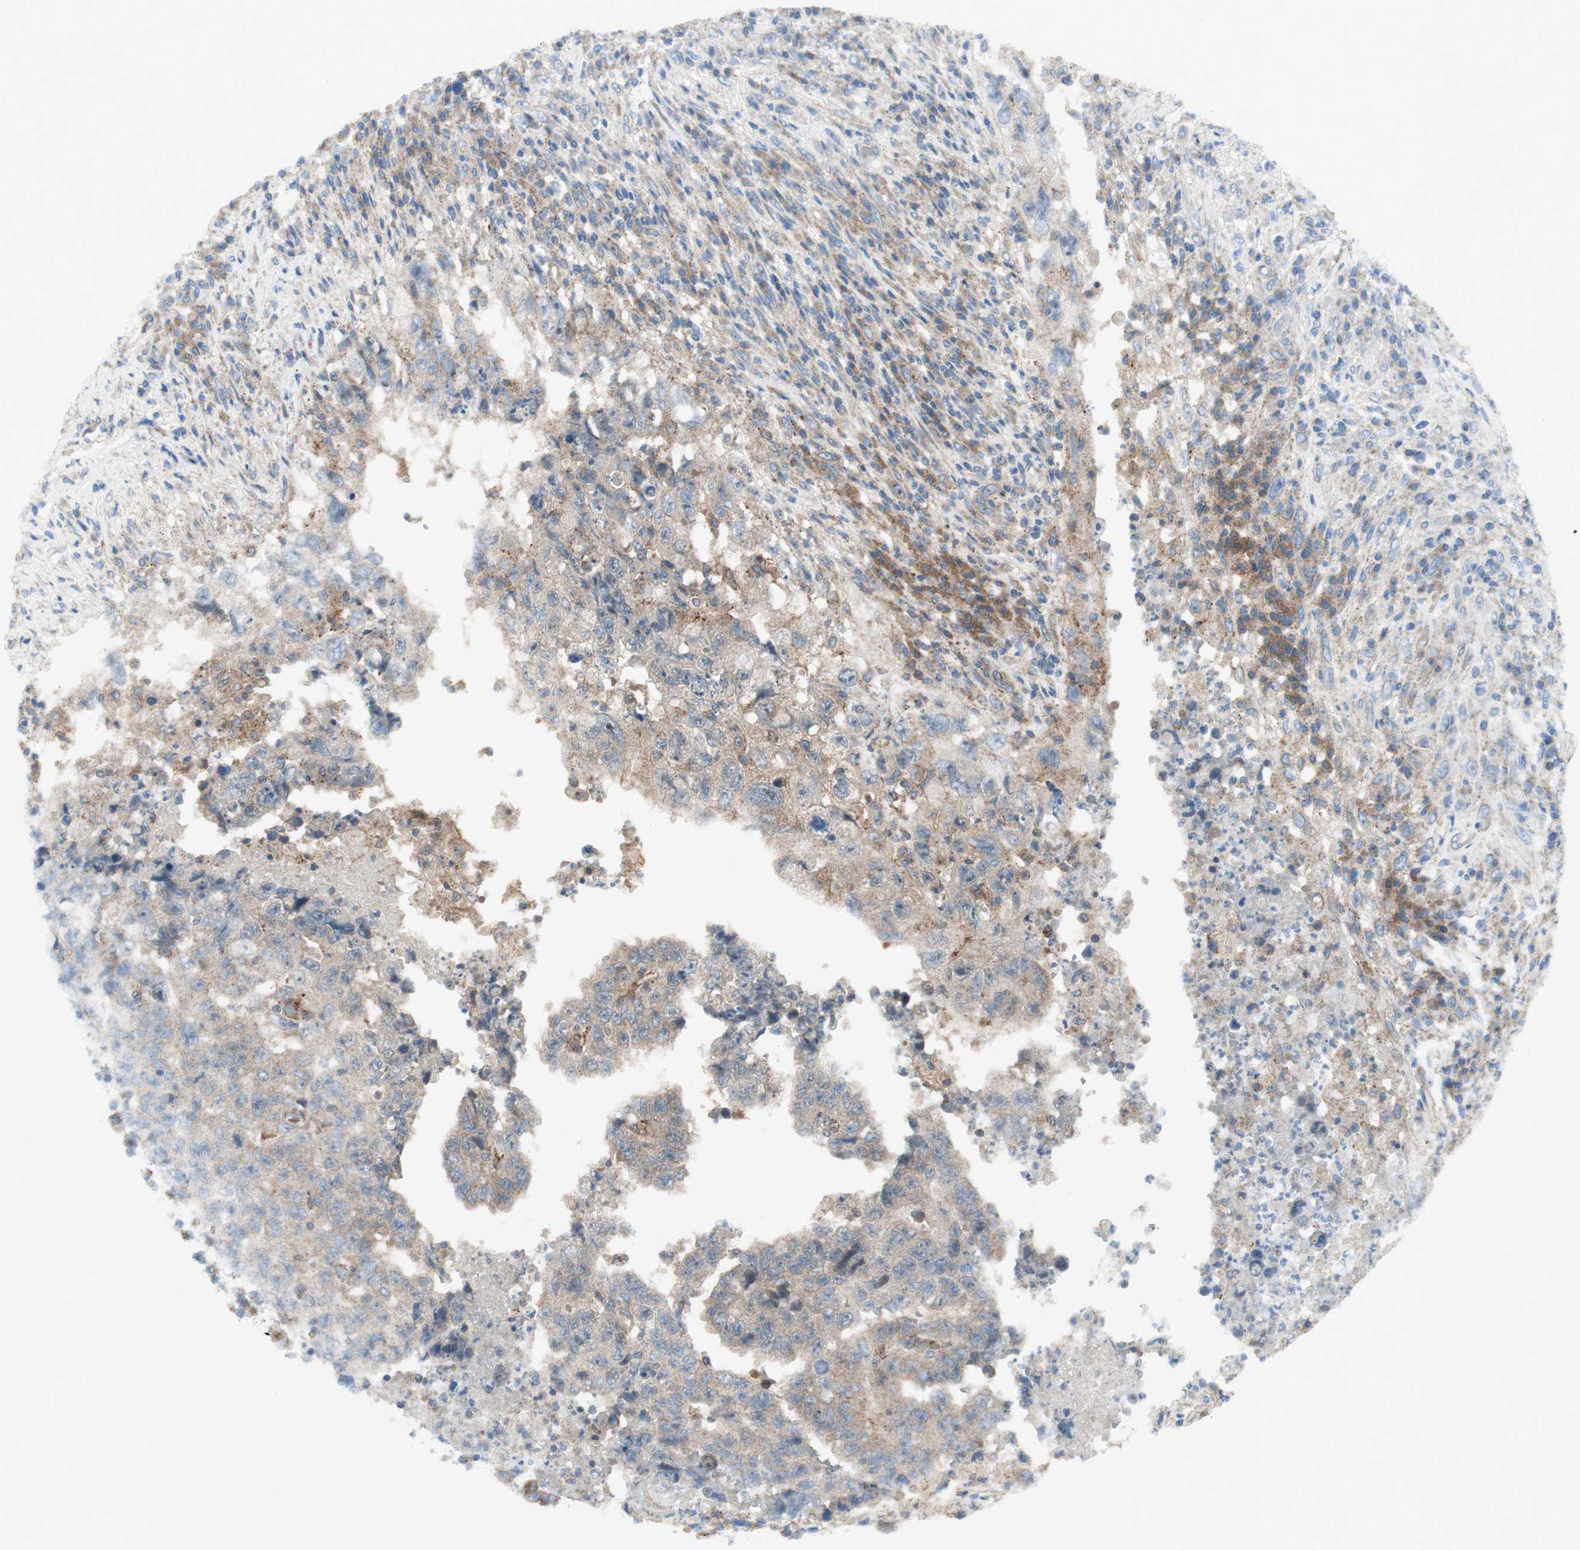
{"staining": {"intensity": "moderate", "quantity": ">75%", "location": "cytoplasmic/membranous"}, "tissue": "testis cancer", "cell_type": "Tumor cells", "image_type": "cancer", "snomed": [{"axis": "morphology", "description": "Necrosis, NOS"}, {"axis": "morphology", "description": "Carcinoma, Embryonal, NOS"}, {"axis": "topography", "description": "Testis"}], "caption": "This histopathology image exhibits IHC staining of embryonal carcinoma (testis), with medium moderate cytoplasmic/membranous staining in approximately >75% of tumor cells.", "gene": "CCL14", "patient": {"sex": "male", "age": 19}}